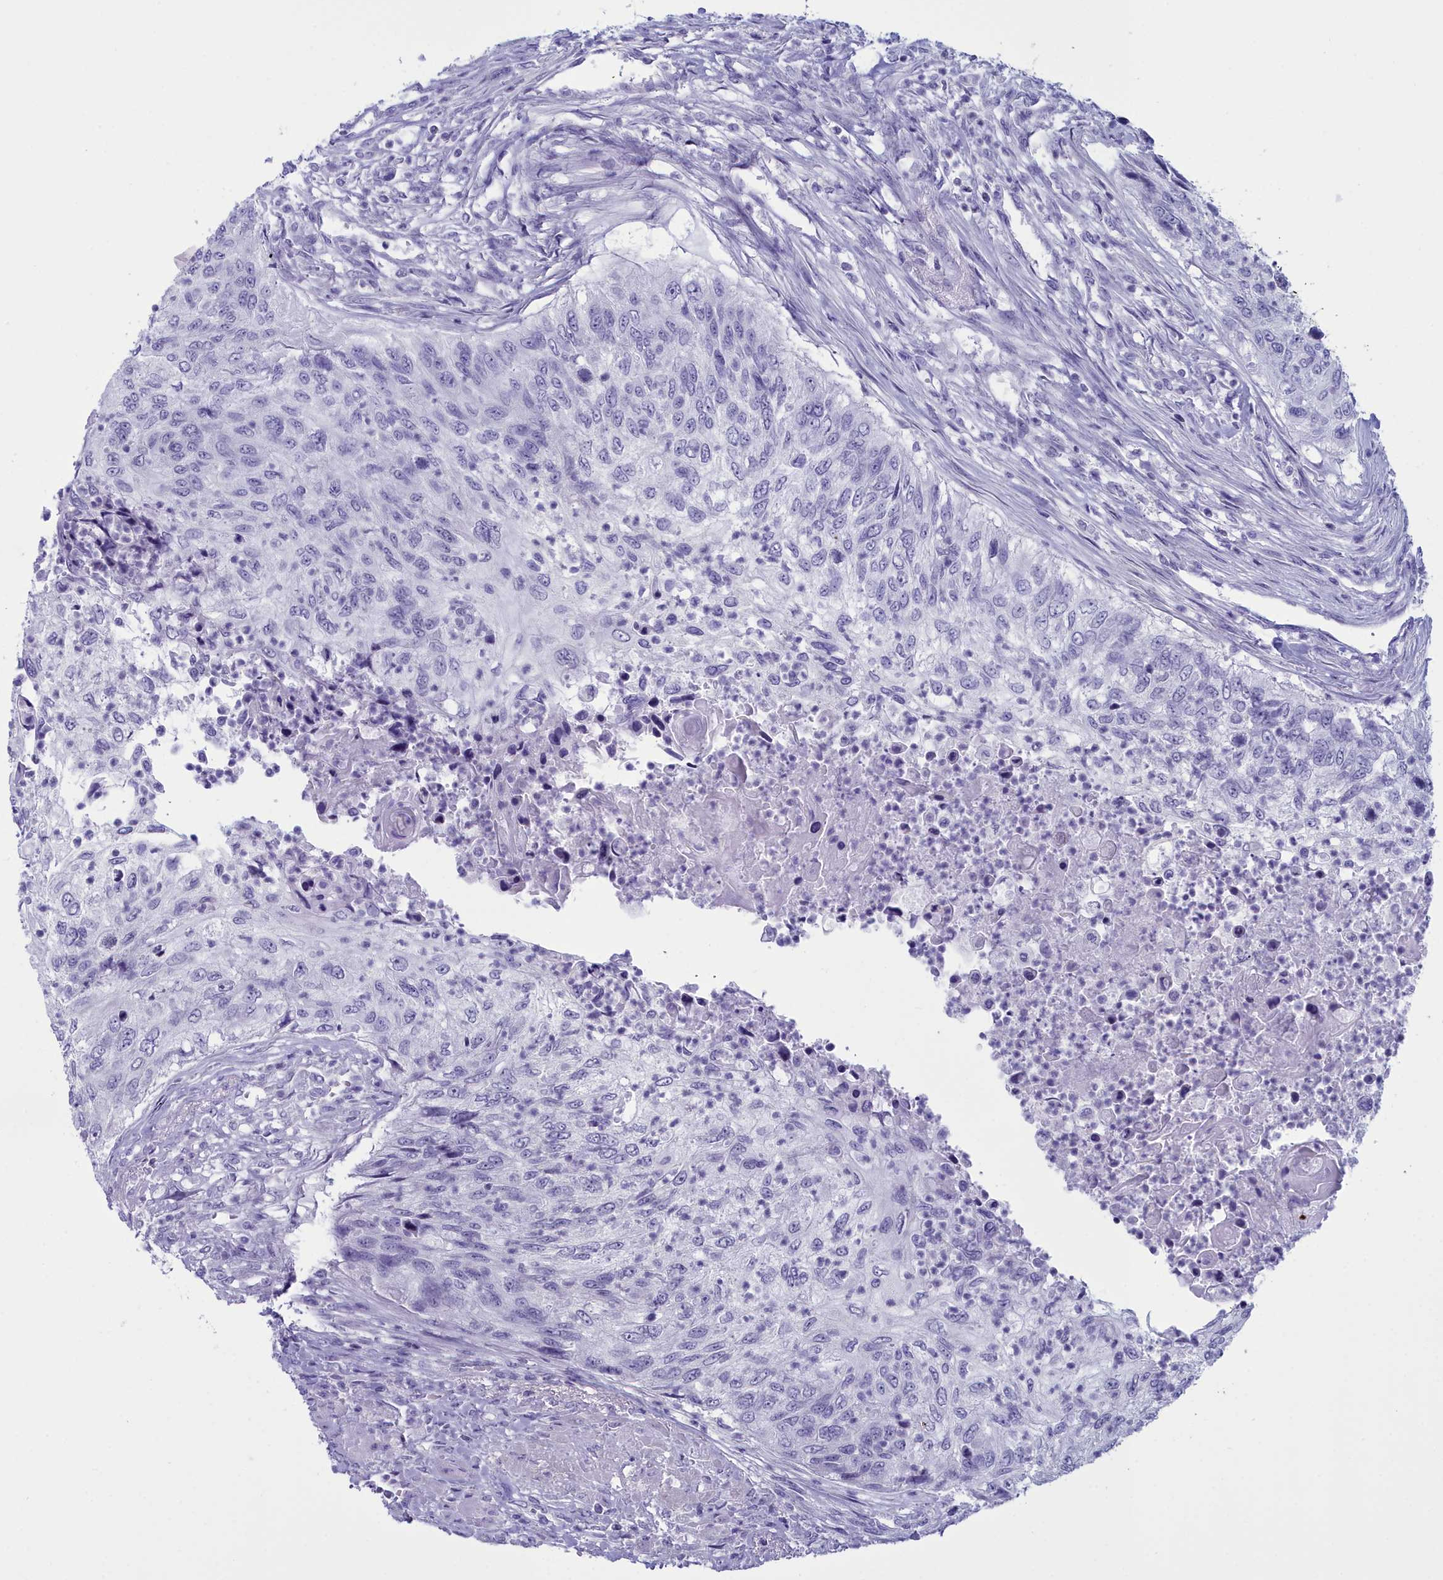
{"staining": {"intensity": "negative", "quantity": "none", "location": "none"}, "tissue": "urothelial cancer", "cell_type": "Tumor cells", "image_type": "cancer", "snomed": [{"axis": "morphology", "description": "Urothelial carcinoma, High grade"}, {"axis": "topography", "description": "Urinary bladder"}], "caption": "DAB (3,3'-diaminobenzidine) immunohistochemical staining of human high-grade urothelial carcinoma demonstrates no significant expression in tumor cells.", "gene": "MAP6", "patient": {"sex": "female", "age": 60}}